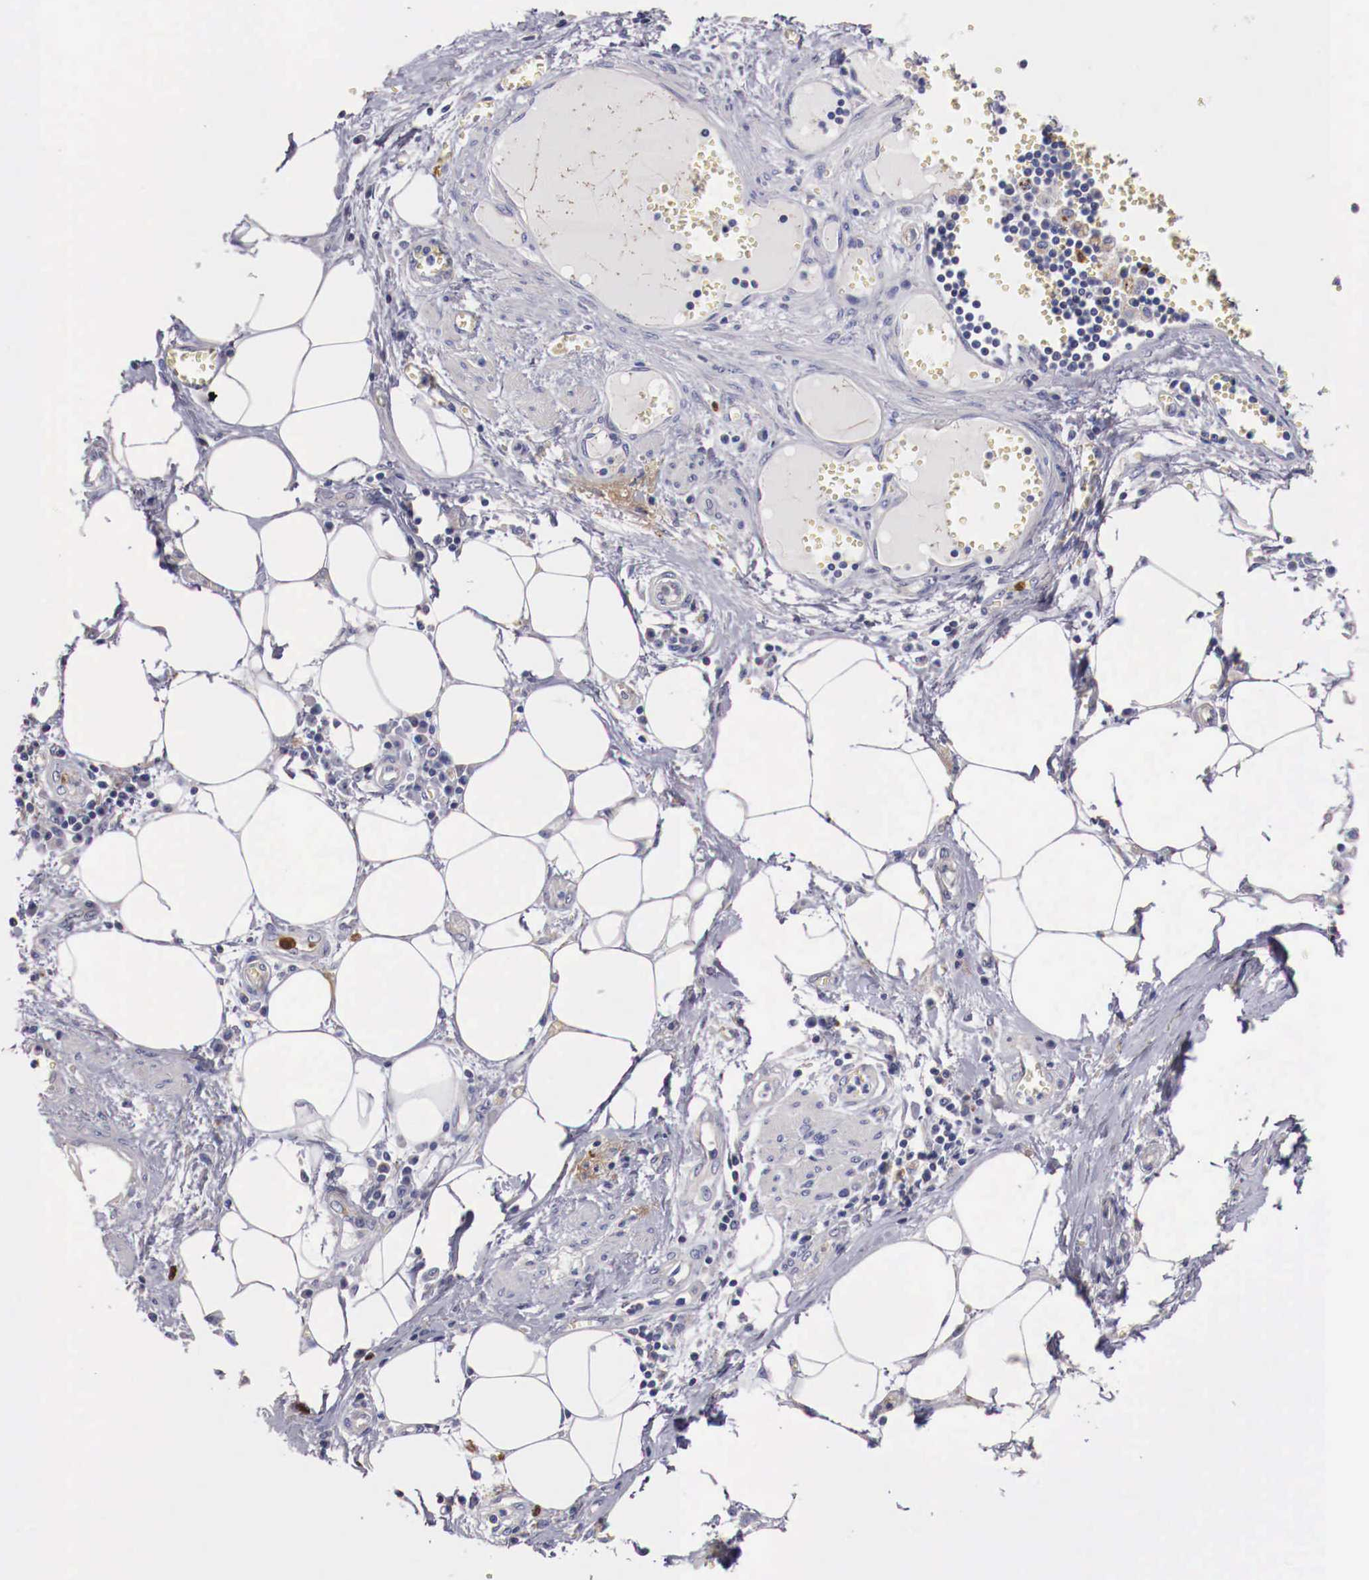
{"staining": {"intensity": "negative", "quantity": "none", "location": "none"}, "tissue": "pancreatic cancer", "cell_type": "Tumor cells", "image_type": "cancer", "snomed": [{"axis": "morphology", "description": "Adenocarcinoma, NOS"}, {"axis": "topography", "description": "Pancreas"}], "caption": "DAB (3,3'-diaminobenzidine) immunohistochemical staining of human pancreatic cancer exhibits no significant staining in tumor cells.", "gene": "PITPNA", "patient": {"sex": "female", "age": 70}}